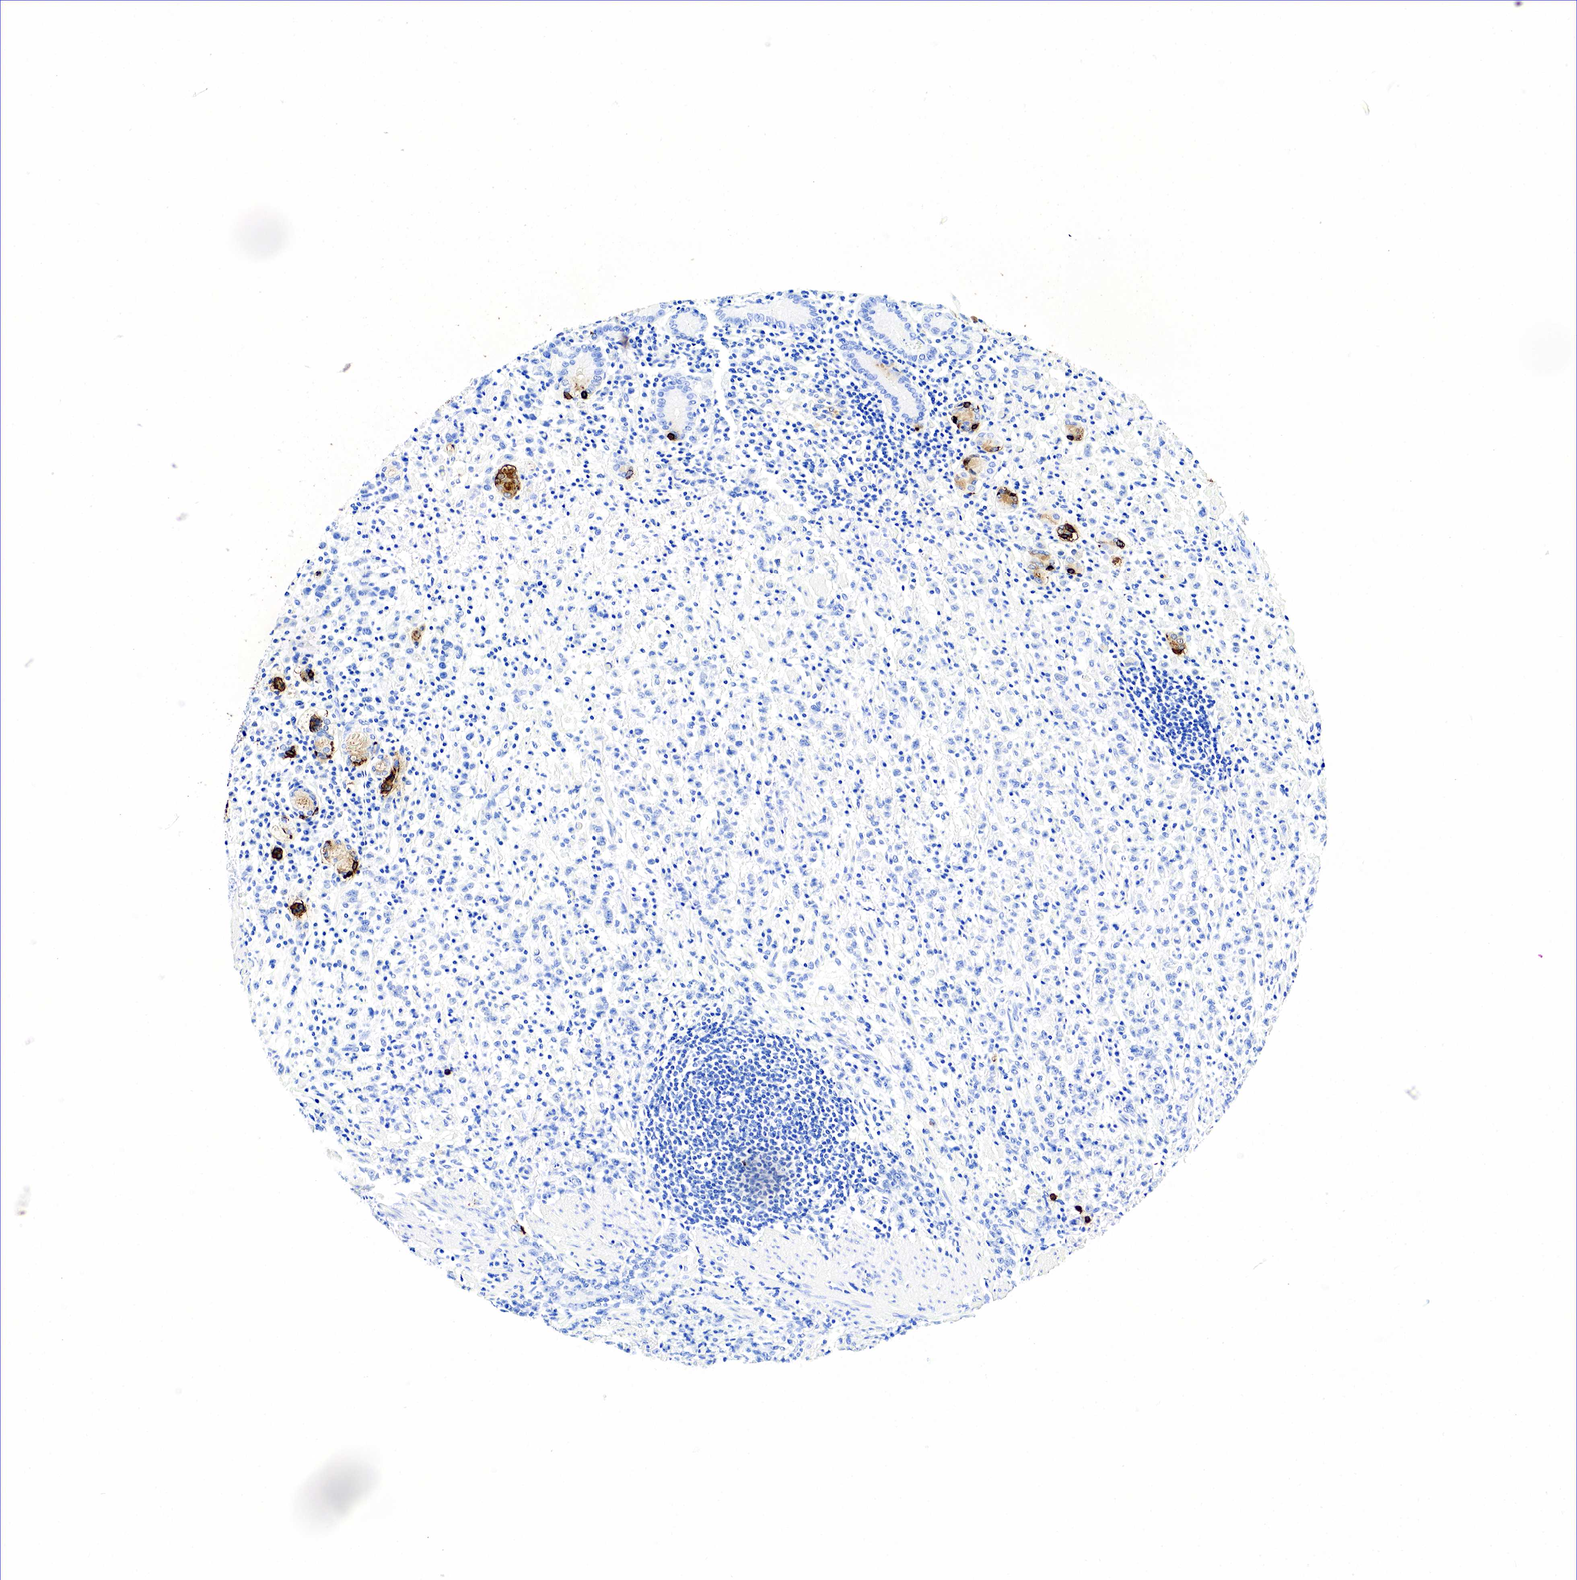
{"staining": {"intensity": "negative", "quantity": "none", "location": "none"}, "tissue": "stomach cancer", "cell_type": "Tumor cells", "image_type": "cancer", "snomed": [{"axis": "morphology", "description": "Adenocarcinoma, NOS"}, {"axis": "topography", "description": "Stomach, lower"}], "caption": "Histopathology image shows no protein positivity in tumor cells of stomach cancer (adenocarcinoma) tissue.", "gene": "CHGA", "patient": {"sex": "male", "age": 88}}